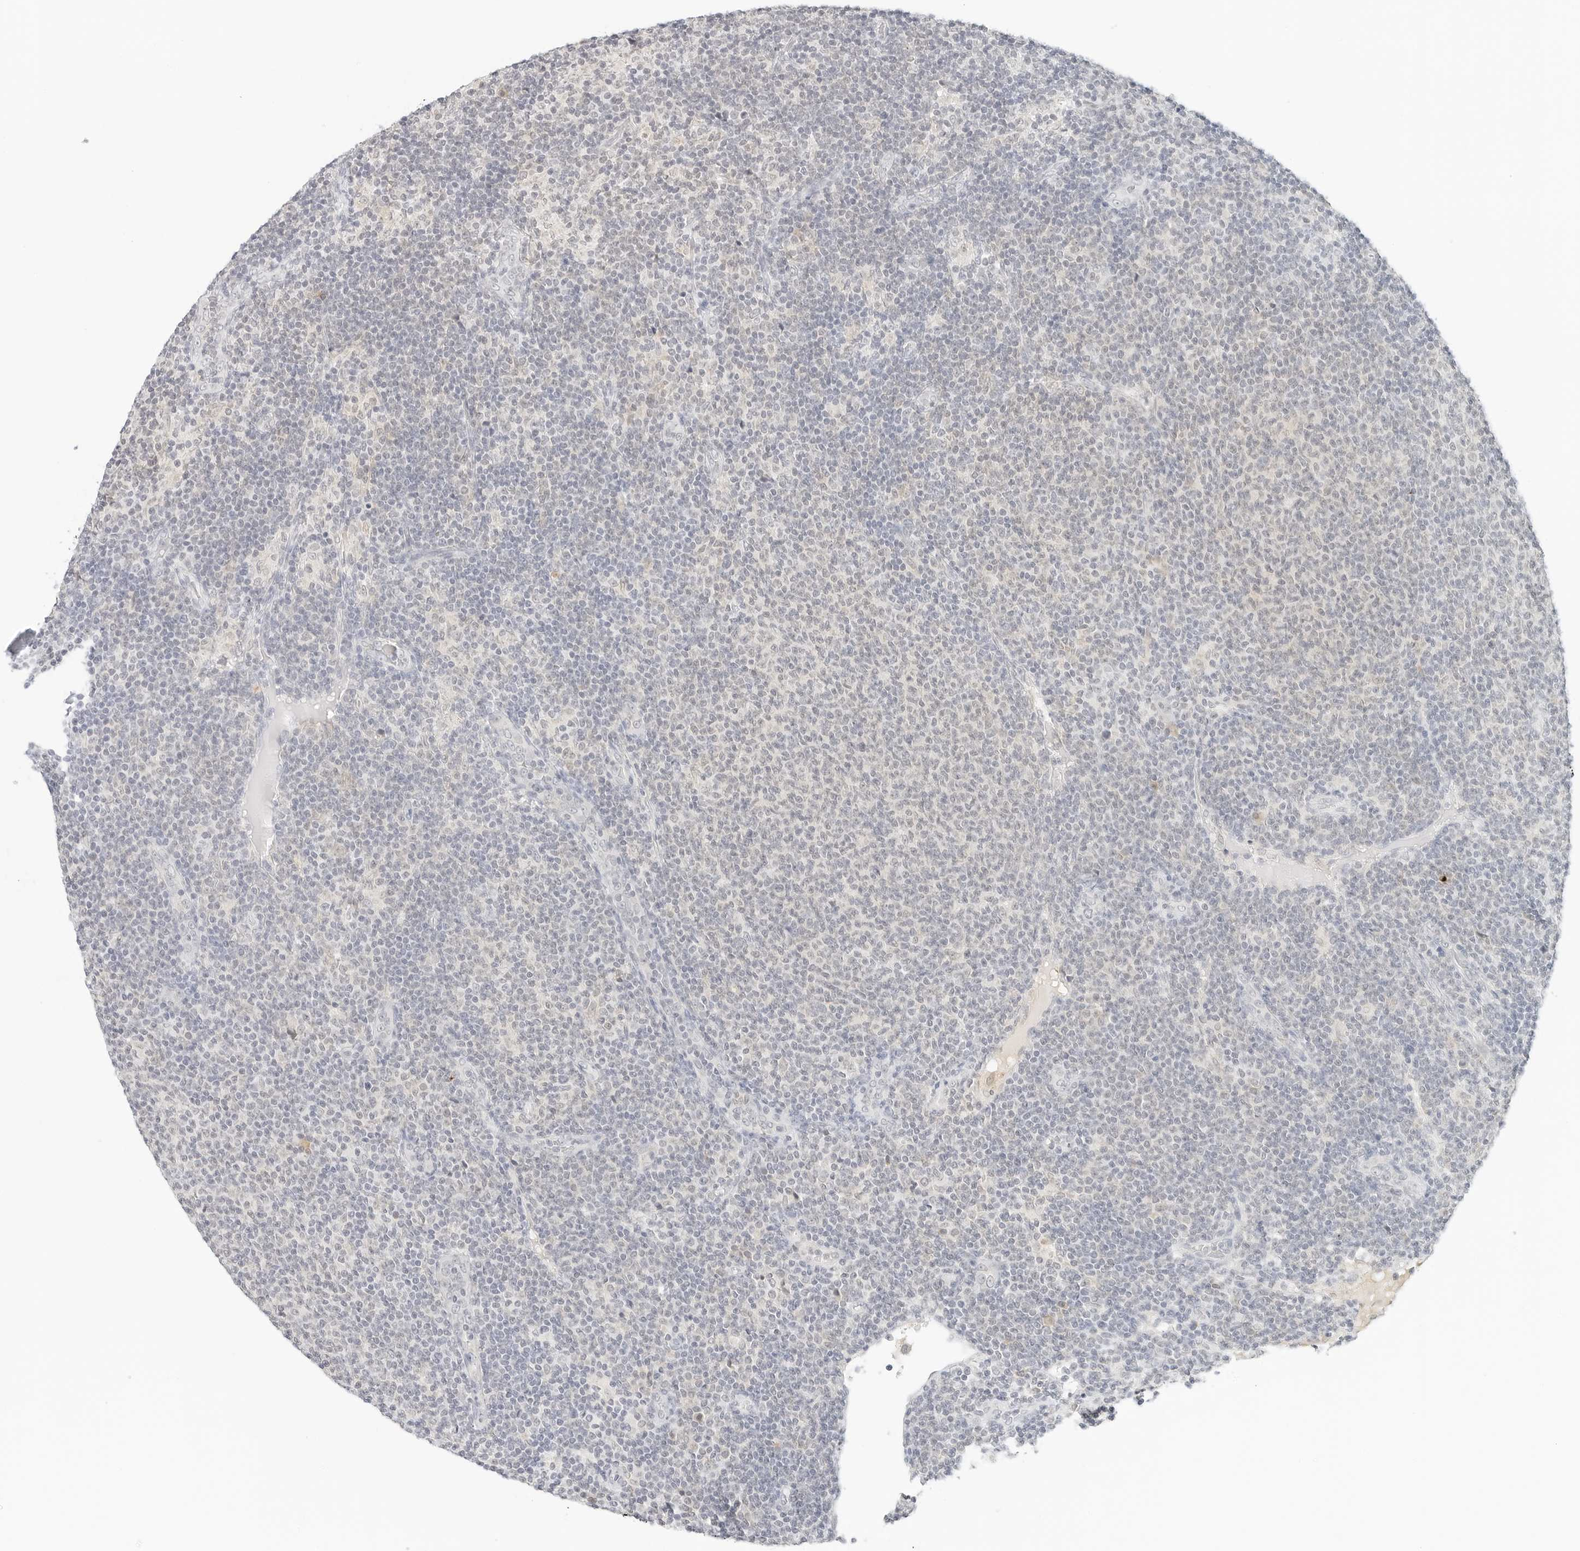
{"staining": {"intensity": "weak", "quantity": "25%-75%", "location": "cytoplasmic/membranous"}, "tissue": "lymphoma", "cell_type": "Tumor cells", "image_type": "cancer", "snomed": [{"axis": "morphology", "description": "Malignant lymphoma, non-Hodgkin's type, Low grade"}, {"axis": "topography", "description": "Lymph node"}], "caption": "Immunohistochemical staining of human low-grade malignant lymphoma, non-Hodgkin's type exhibits low levels of weak cytoplasmic/membranous protein expression in approximately 25%-75% of tumor cells.", "gene": "NEO1", "patient": {"sex": "male", "age": 66}}